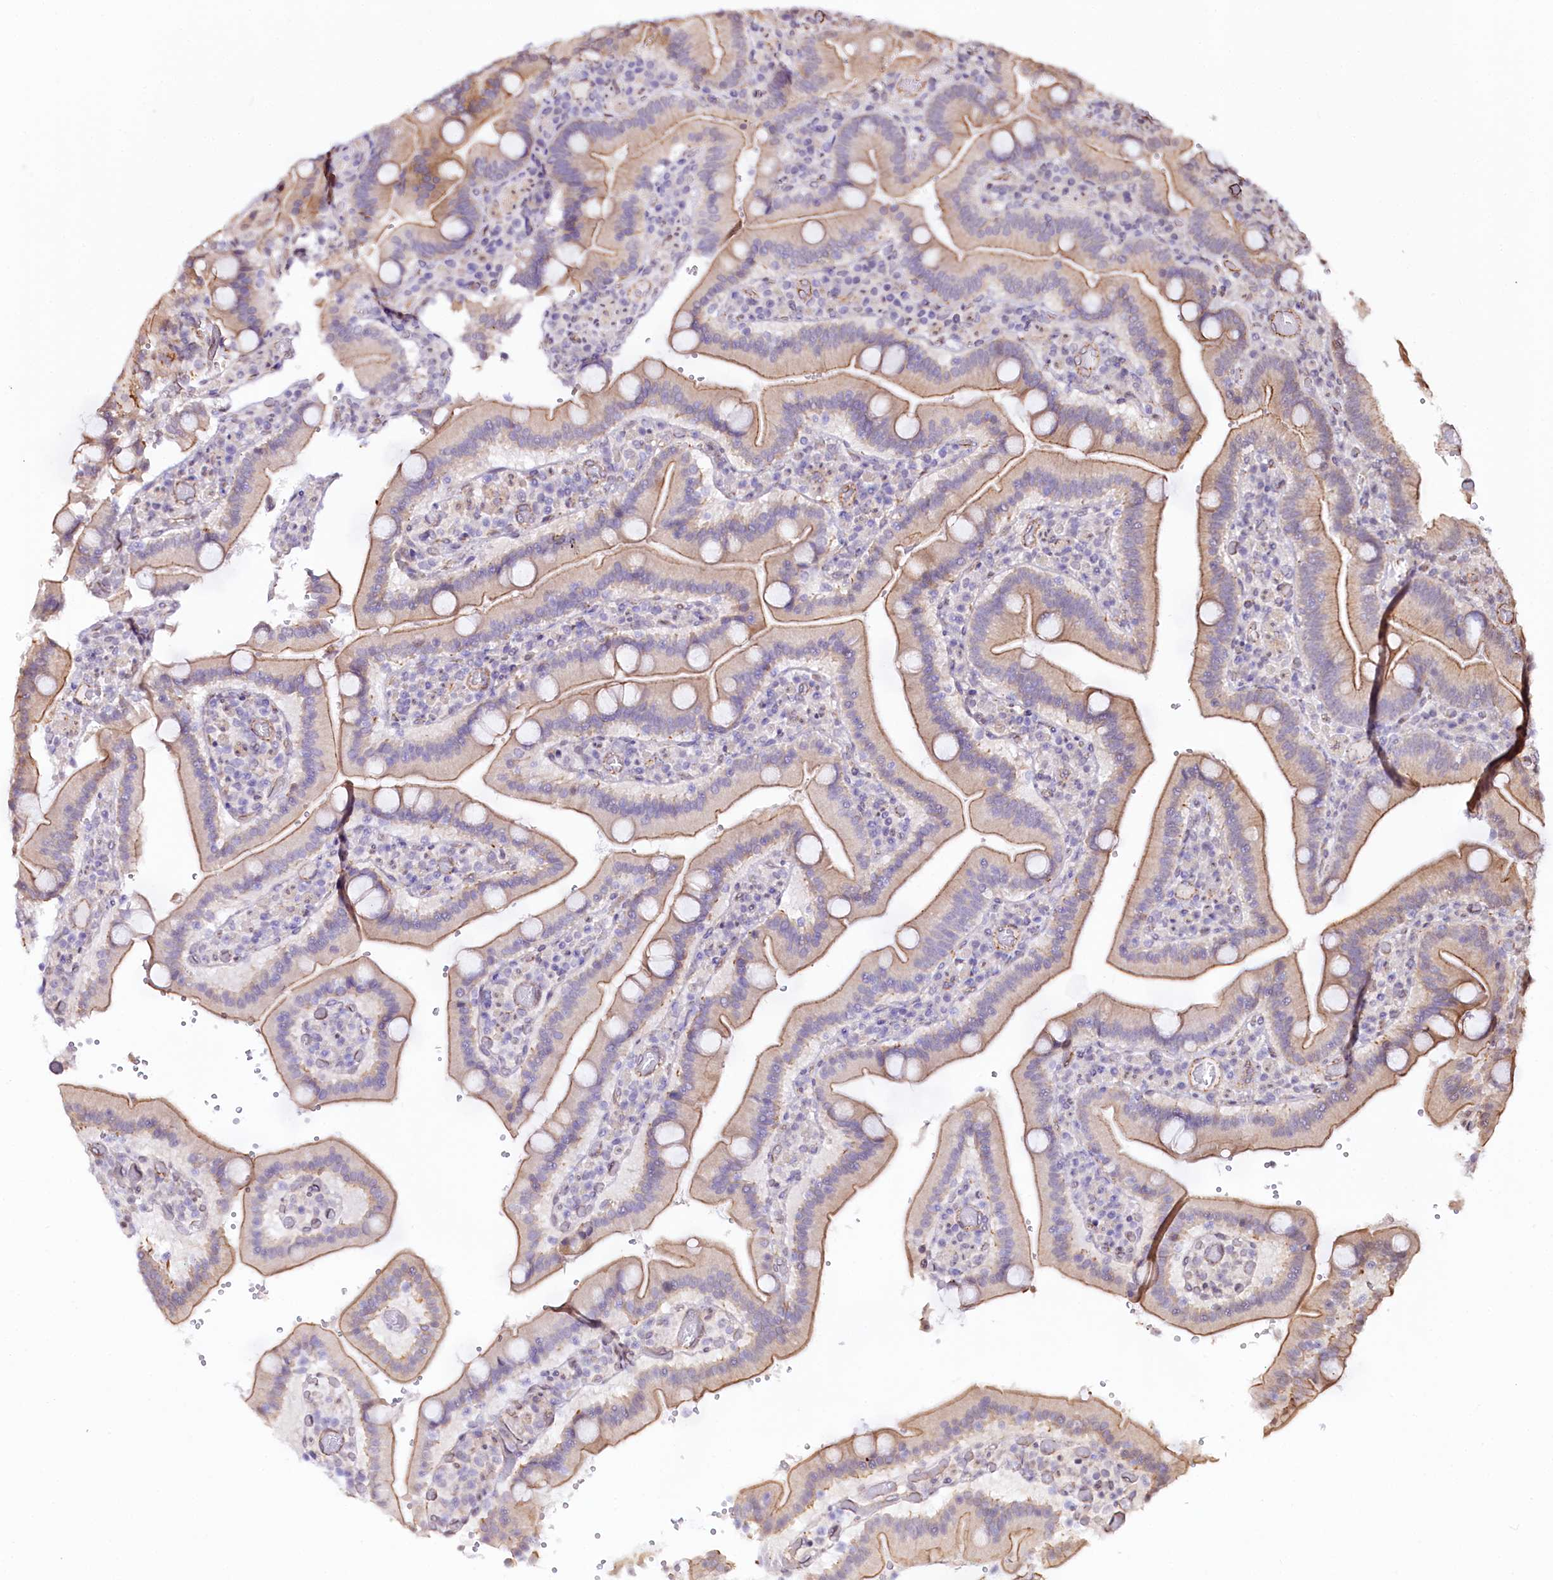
{"staining": {"intensity": "moderate", "quantity": ">75%", "location": "cytoplasmic/membranous"}, "tissue": "duodenum", "cell_type": "Glandular cells", "image_type": "normal", "snomed": [{"axis": "morphology", "description": "Normal tissue, NOS"}, {"axis": "topography", "description": "Duodenum"}], "caption": "Duodenum stained with DAB immunohistochemistry reveals medium levels of moderate cytoplasmic/membranous positivity in approximately >75% of glandular cells.", "gene": "ST7", "patient": {"sex": "female", "age": 62}}